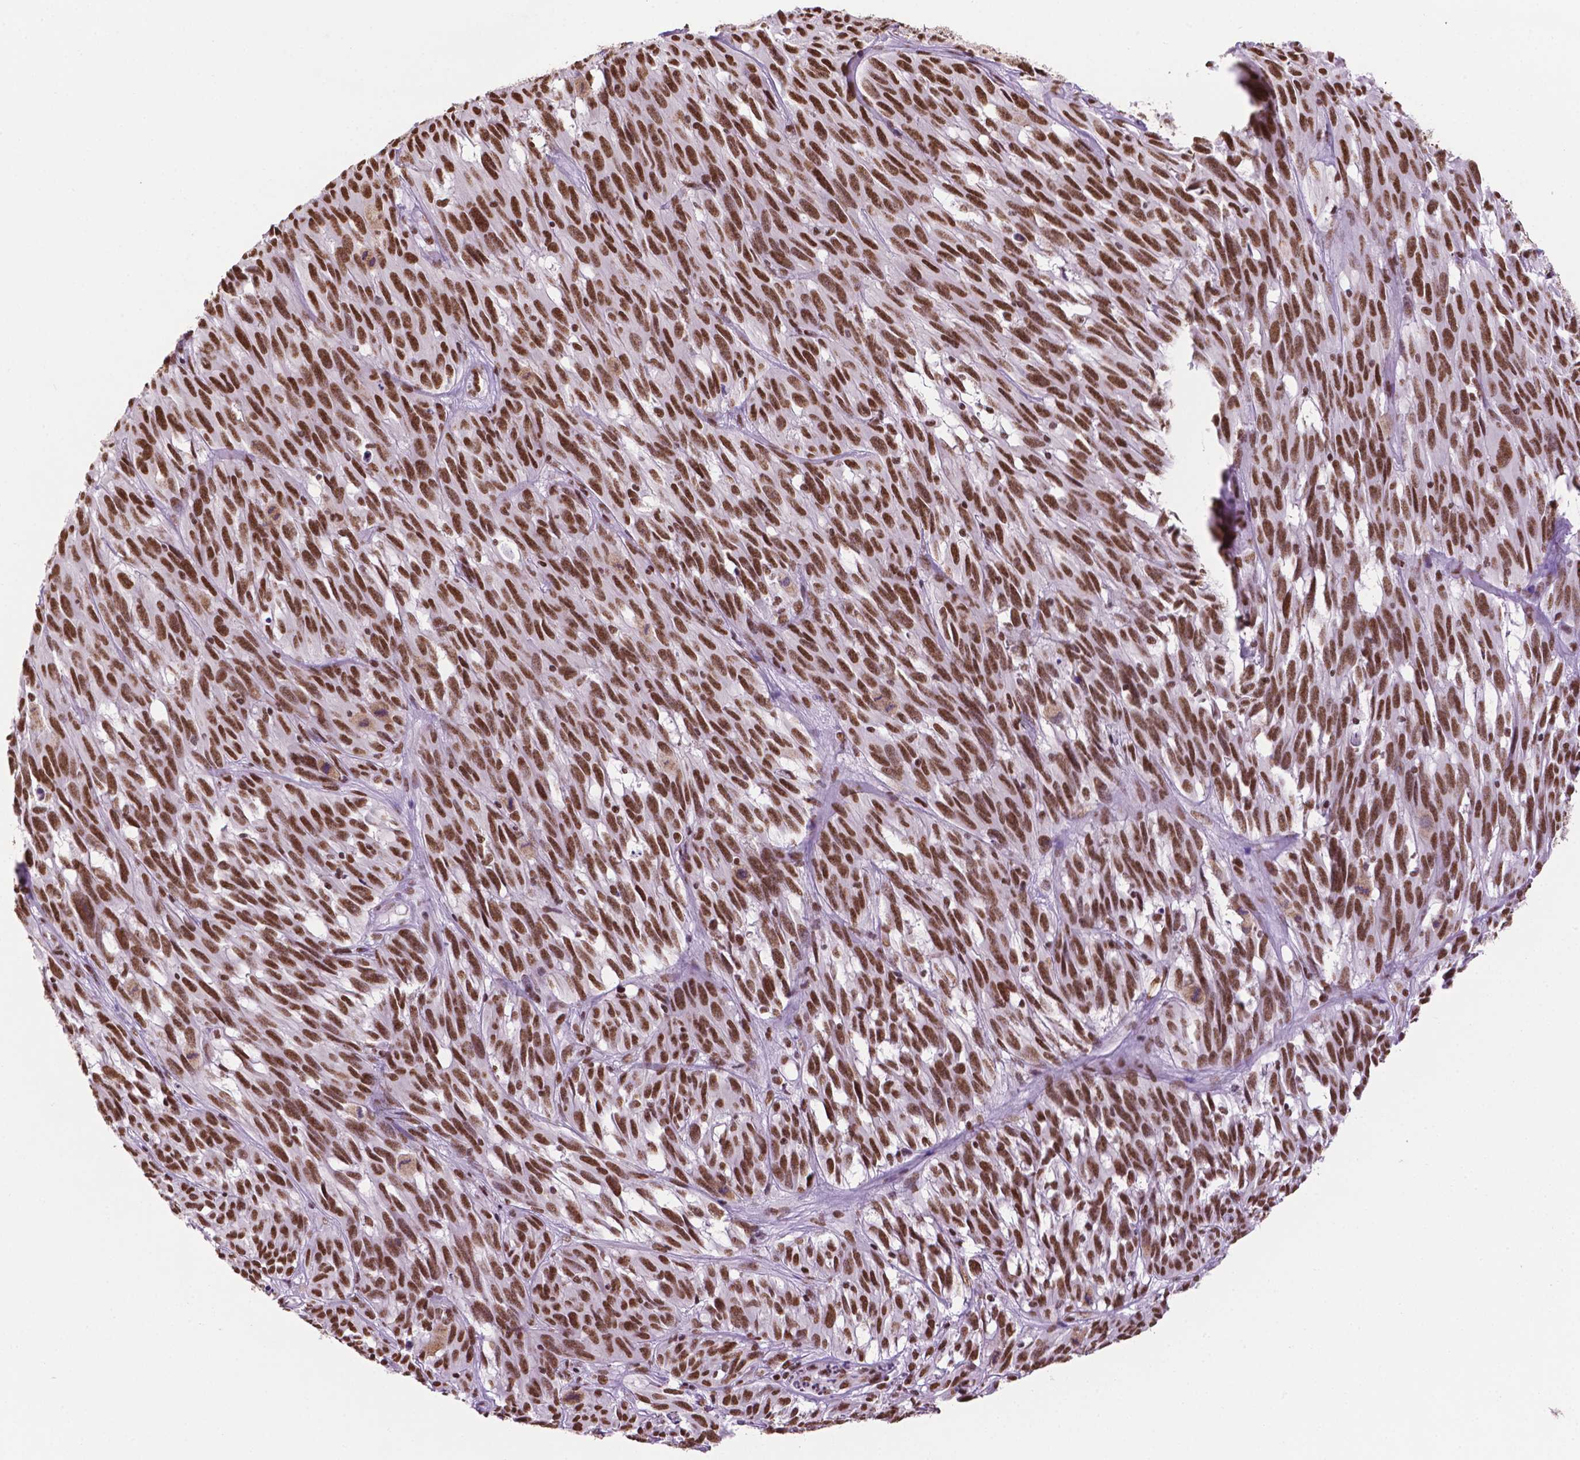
{"staining": {"intensity": "strong", "quantity": ">75%", "location": "nuclear"}, "tissue": "melanoma", "cell_type": "Tumor cells", "image_type": "cancer", "snomed": [{"axis": "morphology", "description": "Malignant melanoma, NOS"}, {"axis": "topography", "description": "Vulva, labia, clitoris and Bartholin´s gland, NO"}], "caption": "This image shows malignant melanoma stained with immunohistochemistry to label a protein in brown. The nuclear of tumor cells show strong positivity for the protein. Nuclei are counter-stained blue.", "gene": "CCAR2", "patient": {"sex": "female", "age": 75}}